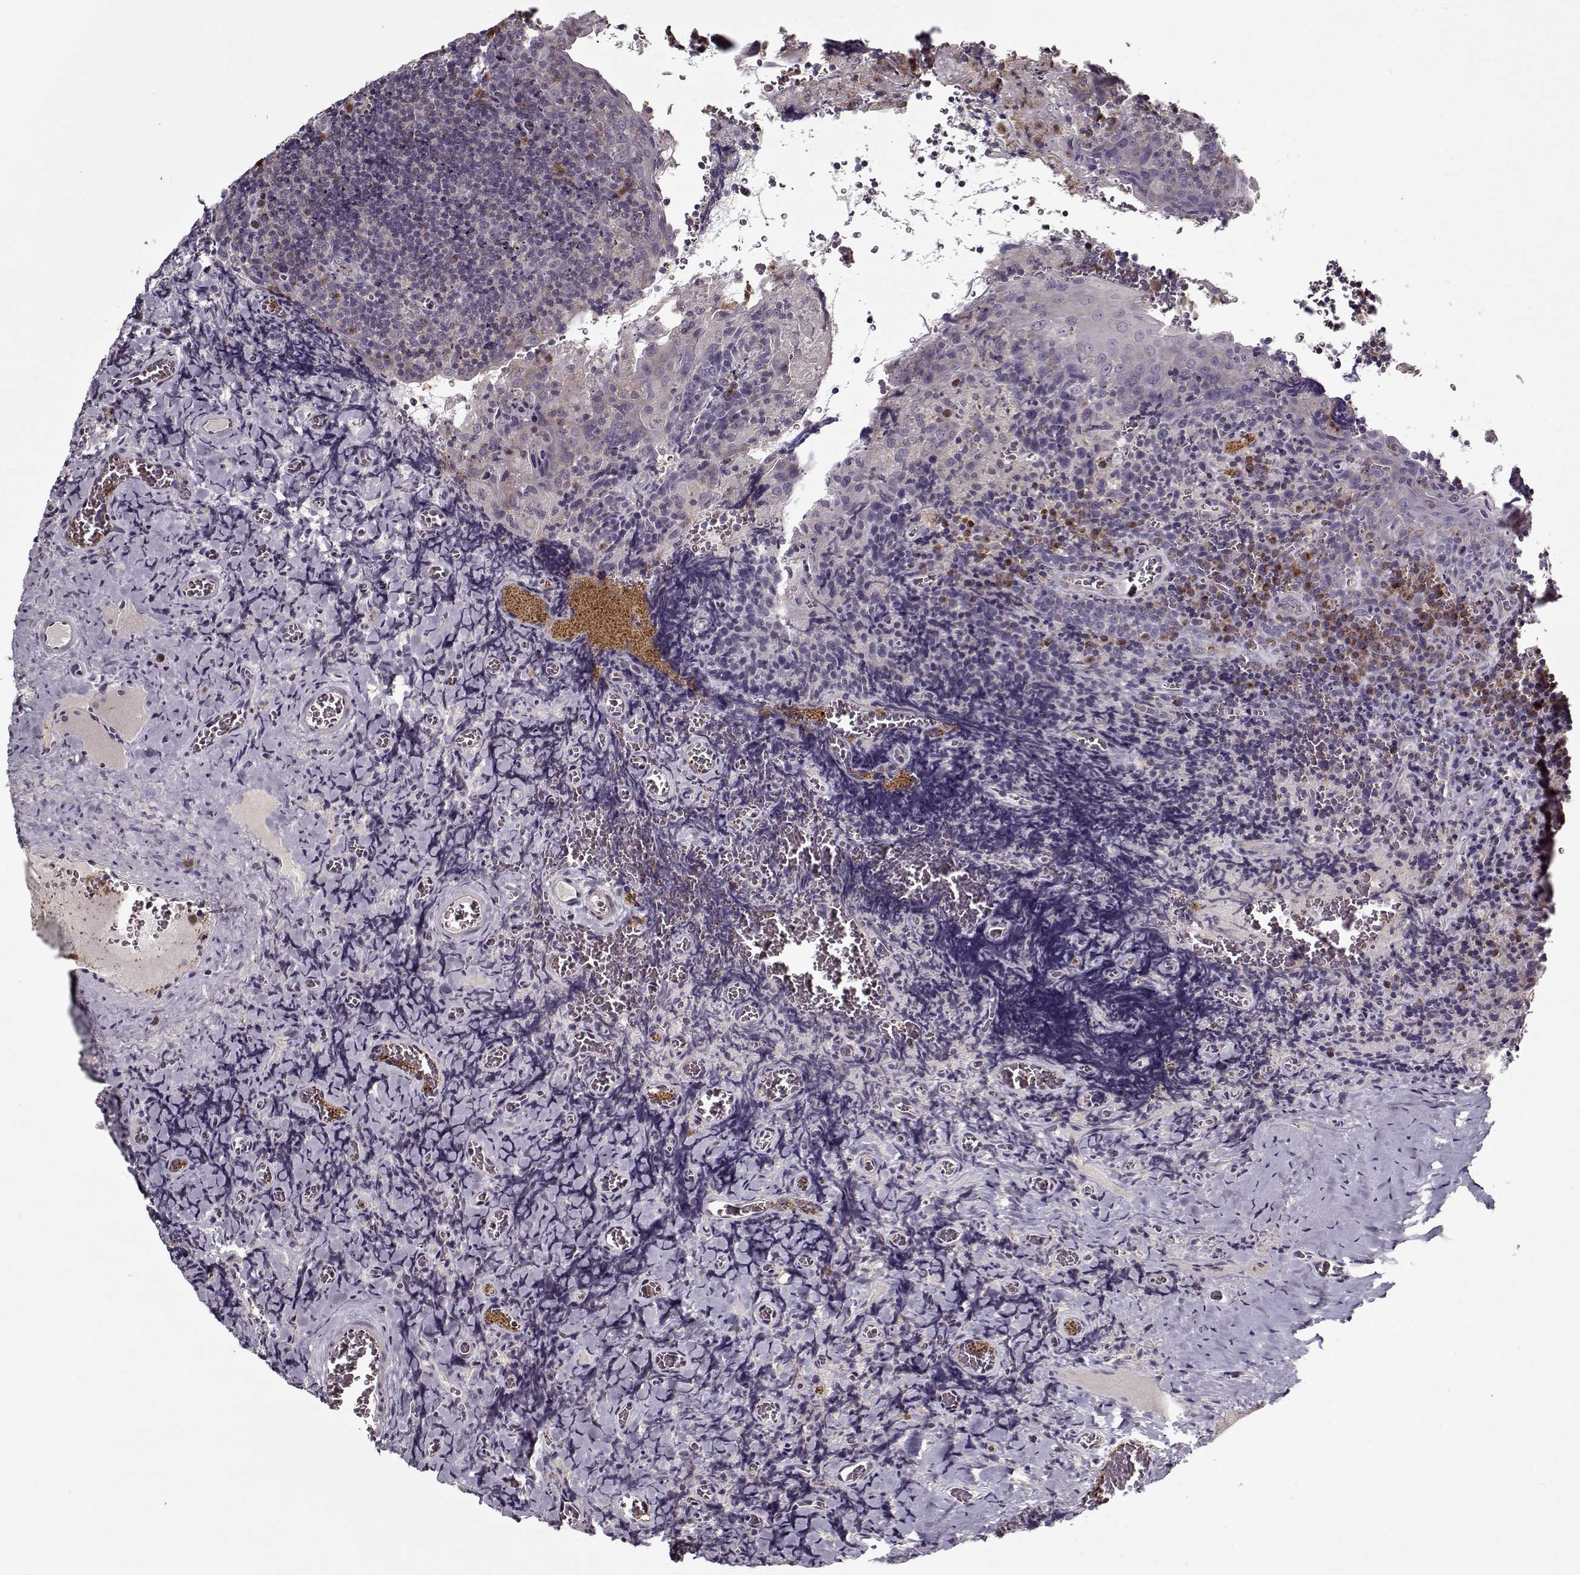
{"staining": {"intensity": "strong", "quantity": "<25%", "location": "cytoplasmic/membranous"}, "tissue": "tonsil", "cell_type": "Germinal center cells", "image_type": "normal", "snomed": [{"axis": "morphology", "description": "Normal tissue, NOS"}, {"axis": "morphology", "description": "Inflammation, NOS"}, {"axis": "topography", "description": "Tonsil"}], "caption": "Tonsil stained for a protein exhibits strong cytoplasmic/membranous positivity in germinal center cells. (Brightfield microscopy of DAB IHC at high magnification).", "gene": "UNC13D", "patient": {"sex": "female", "age": 31}}